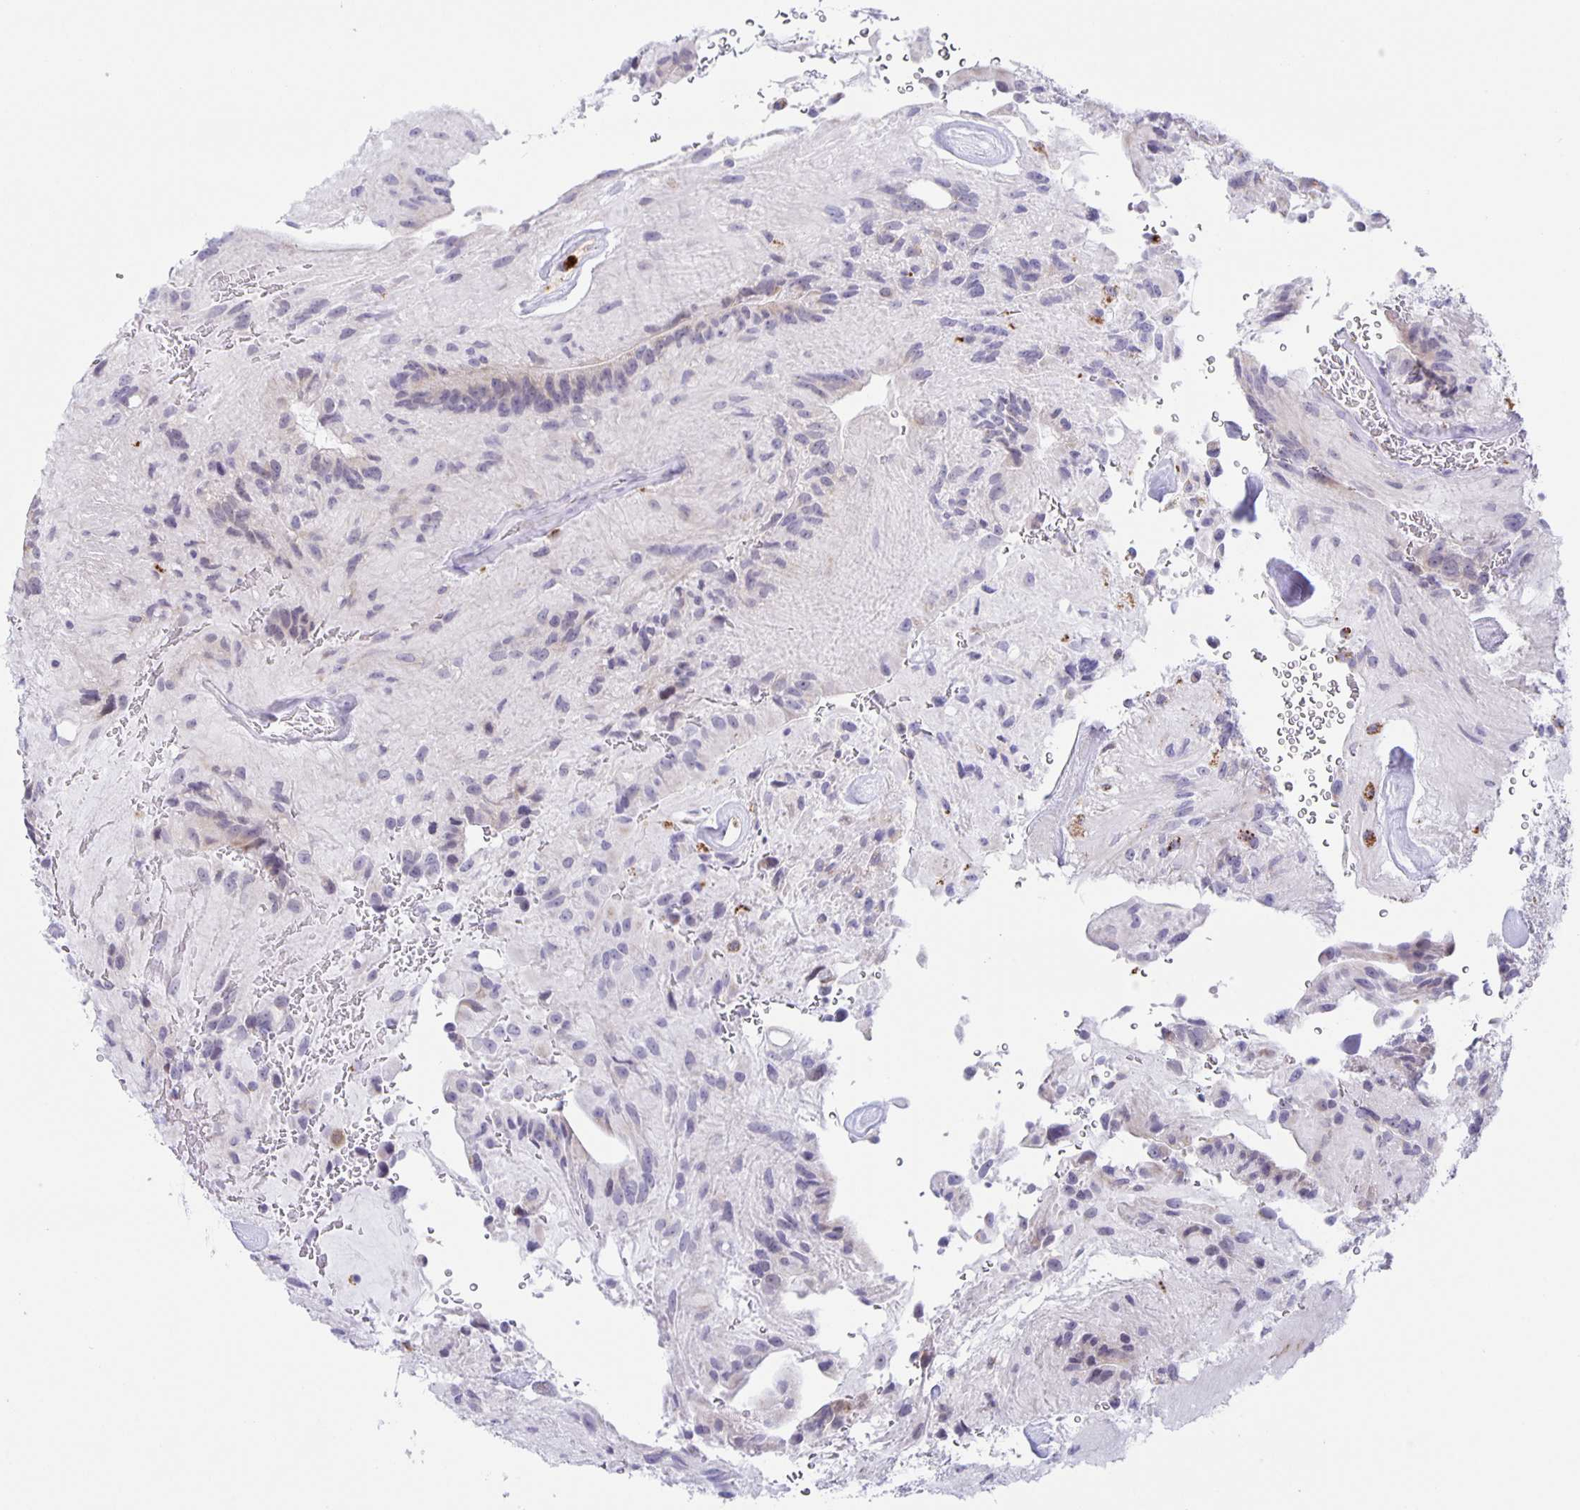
{"staining": {"intensity": "negative", "quantity": "none", "location": "none"}, "tissue": "glioma", "cell_type": "Tumor cells", "image_type": "cancer", "snomed": [{"axis": "morphology", "description": "Glioma, malignant, Low grade"}, {"axis": "topography", "description": "Brain"}], "caption": "DAB (3,3'-diaminobenzidine) immunohistochemical staining of glioma shows no significant positivity in tumor cells. (Stains: DAB immunohistochemistry (IHC) with hematoxylin counter stain, Microscopy: brightfield microscopy at high magnification).", "gene": "LIPA", "patient": {"sex": "male", "age": 31}}